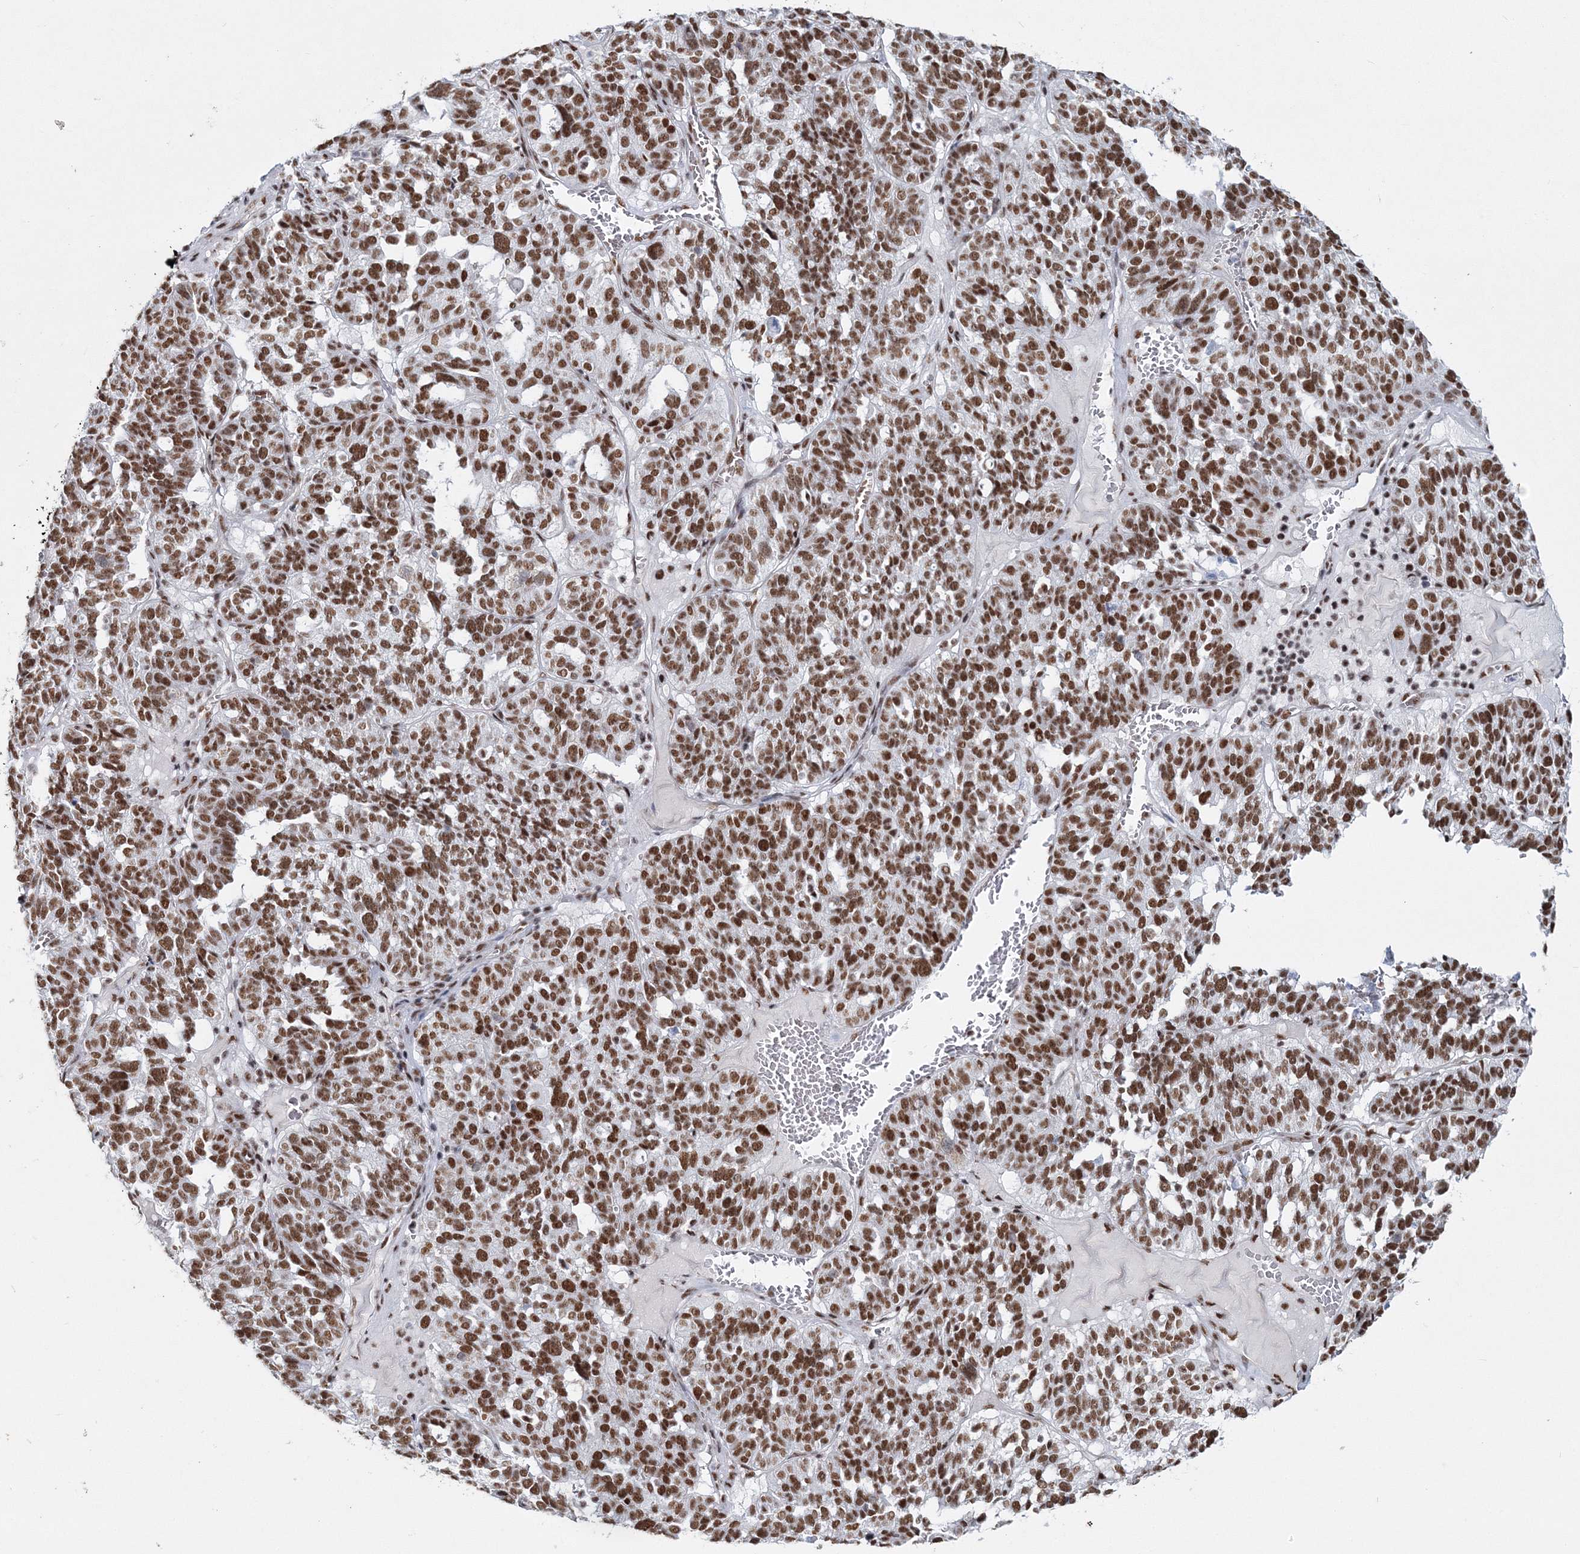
{"staining": {"intensity": "strong", "quantity": ">75%", "location": "nuclear"}, "tissue": "ovarian cancer", "cell_type": "Tumor cells", "image_type": "cancer", "snomed": [{"axis": "morphology", "description": "Cystadenocarcinoma, serous, NOS"}, {"axis": "topography", "description": "Ovary"}], "caption": "An immunohistochemistry (IHC) photomicrograph of neoplastic tissue is shown. Protein staining in brown labels strong nuclear positivity in ovarian cancer within tumor cells. (brown staining indicates protein expression, while blue staining denotes nuclei).", "gene": "QRICH1", "patient": {"sex": "female", "age": 59}}